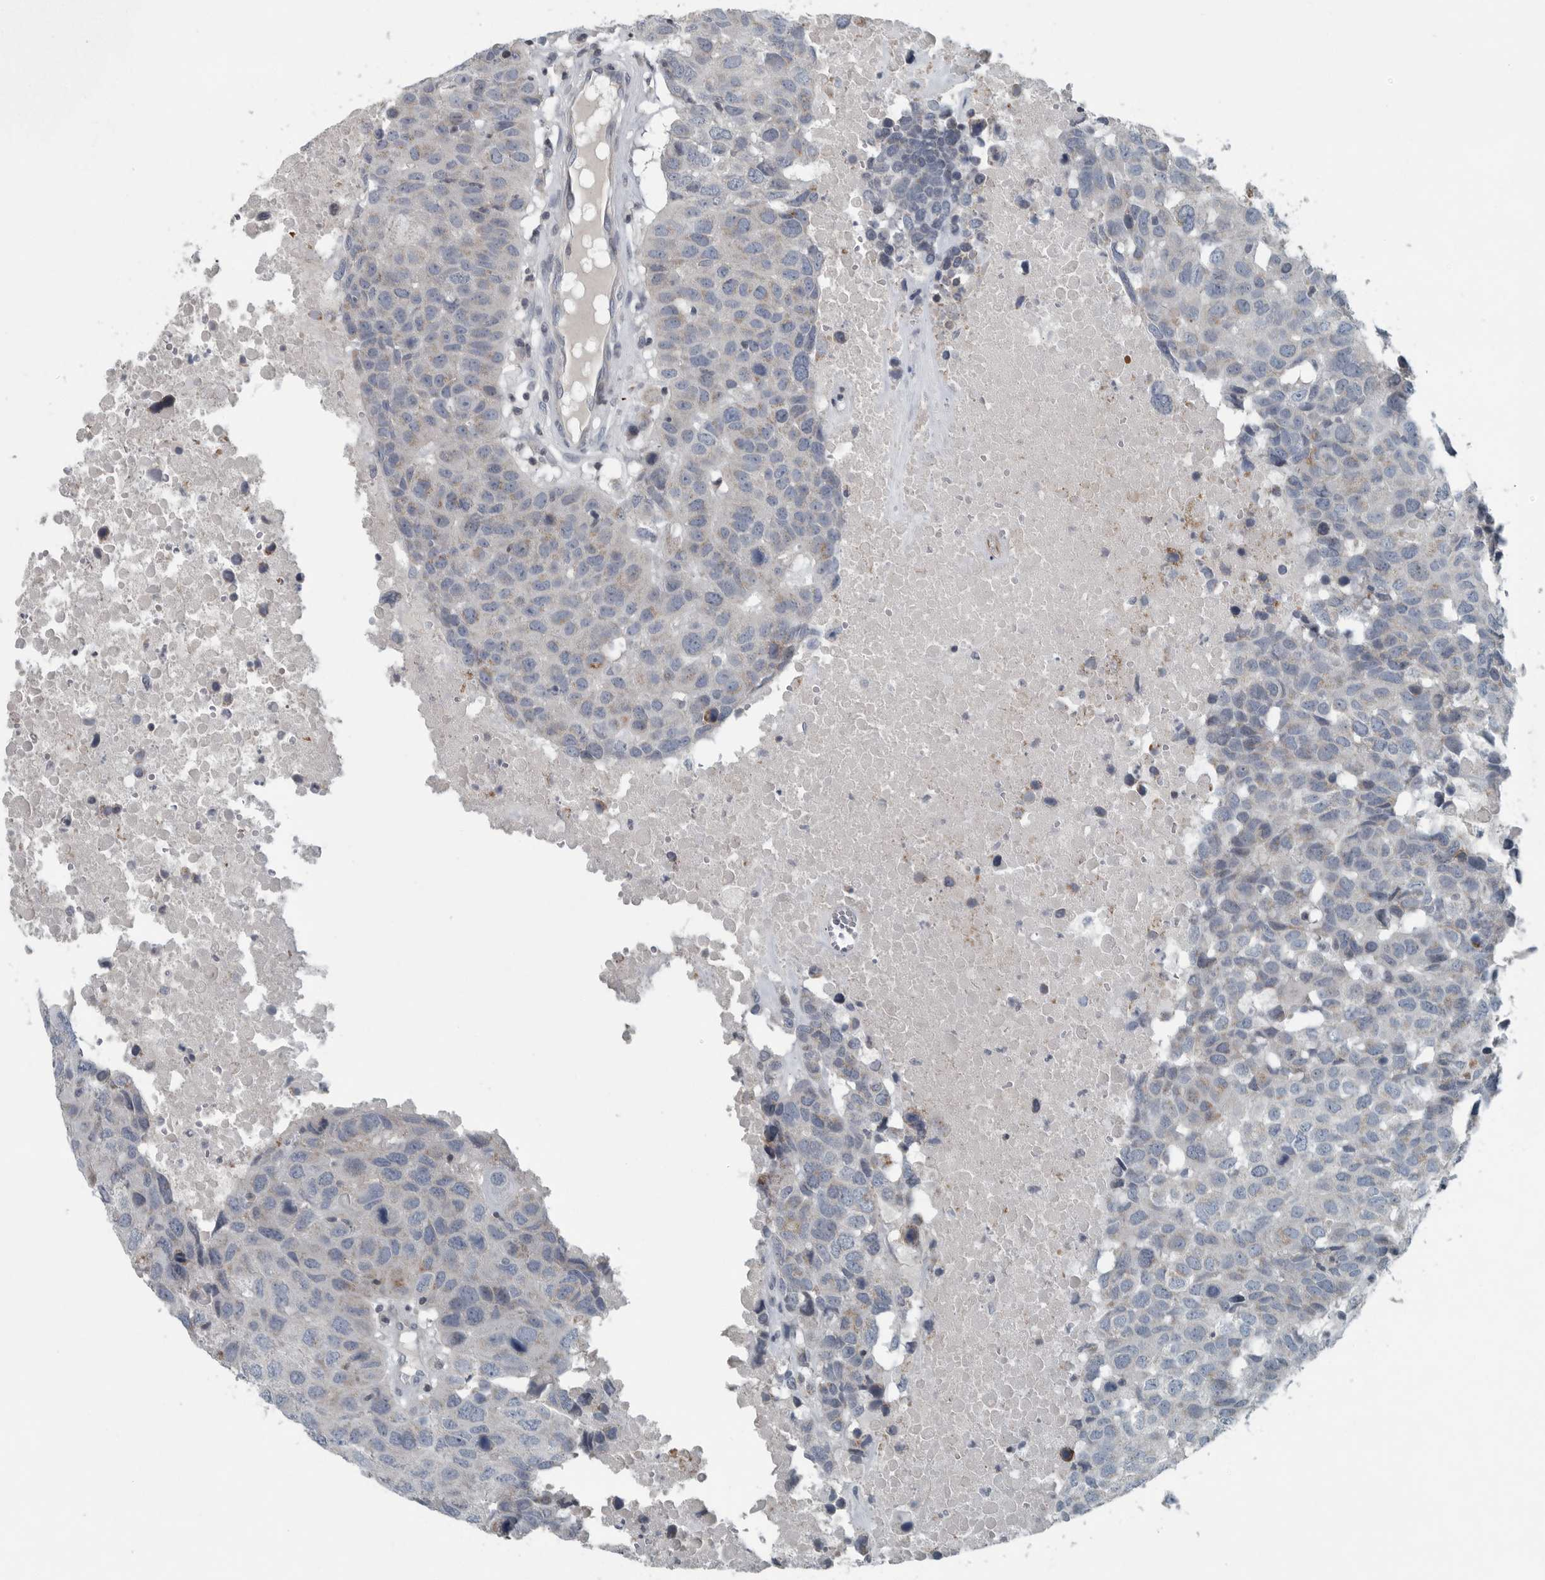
{"staining": {"intensity": "negative", "quantity": "none", "location": "none"}, "tissue": "head and neck cancer", "cell_type": "Tumor cells", "image_type": "cancer", "snomed": [{"axis": "morphology", "description": "Squamous cell carcinoma, NOS"}, {"axis": "topography", "description": "Head-Neck"}], "caption": "High power microscopy photomicrograph of an immunohistochemistry (IHC) photomicrograph of head and neck squamous cell carcinoma, revealing no significant staining in tumor cells.", "gene": "MPP3", "patient": {"sex": "male", "age": 66}}